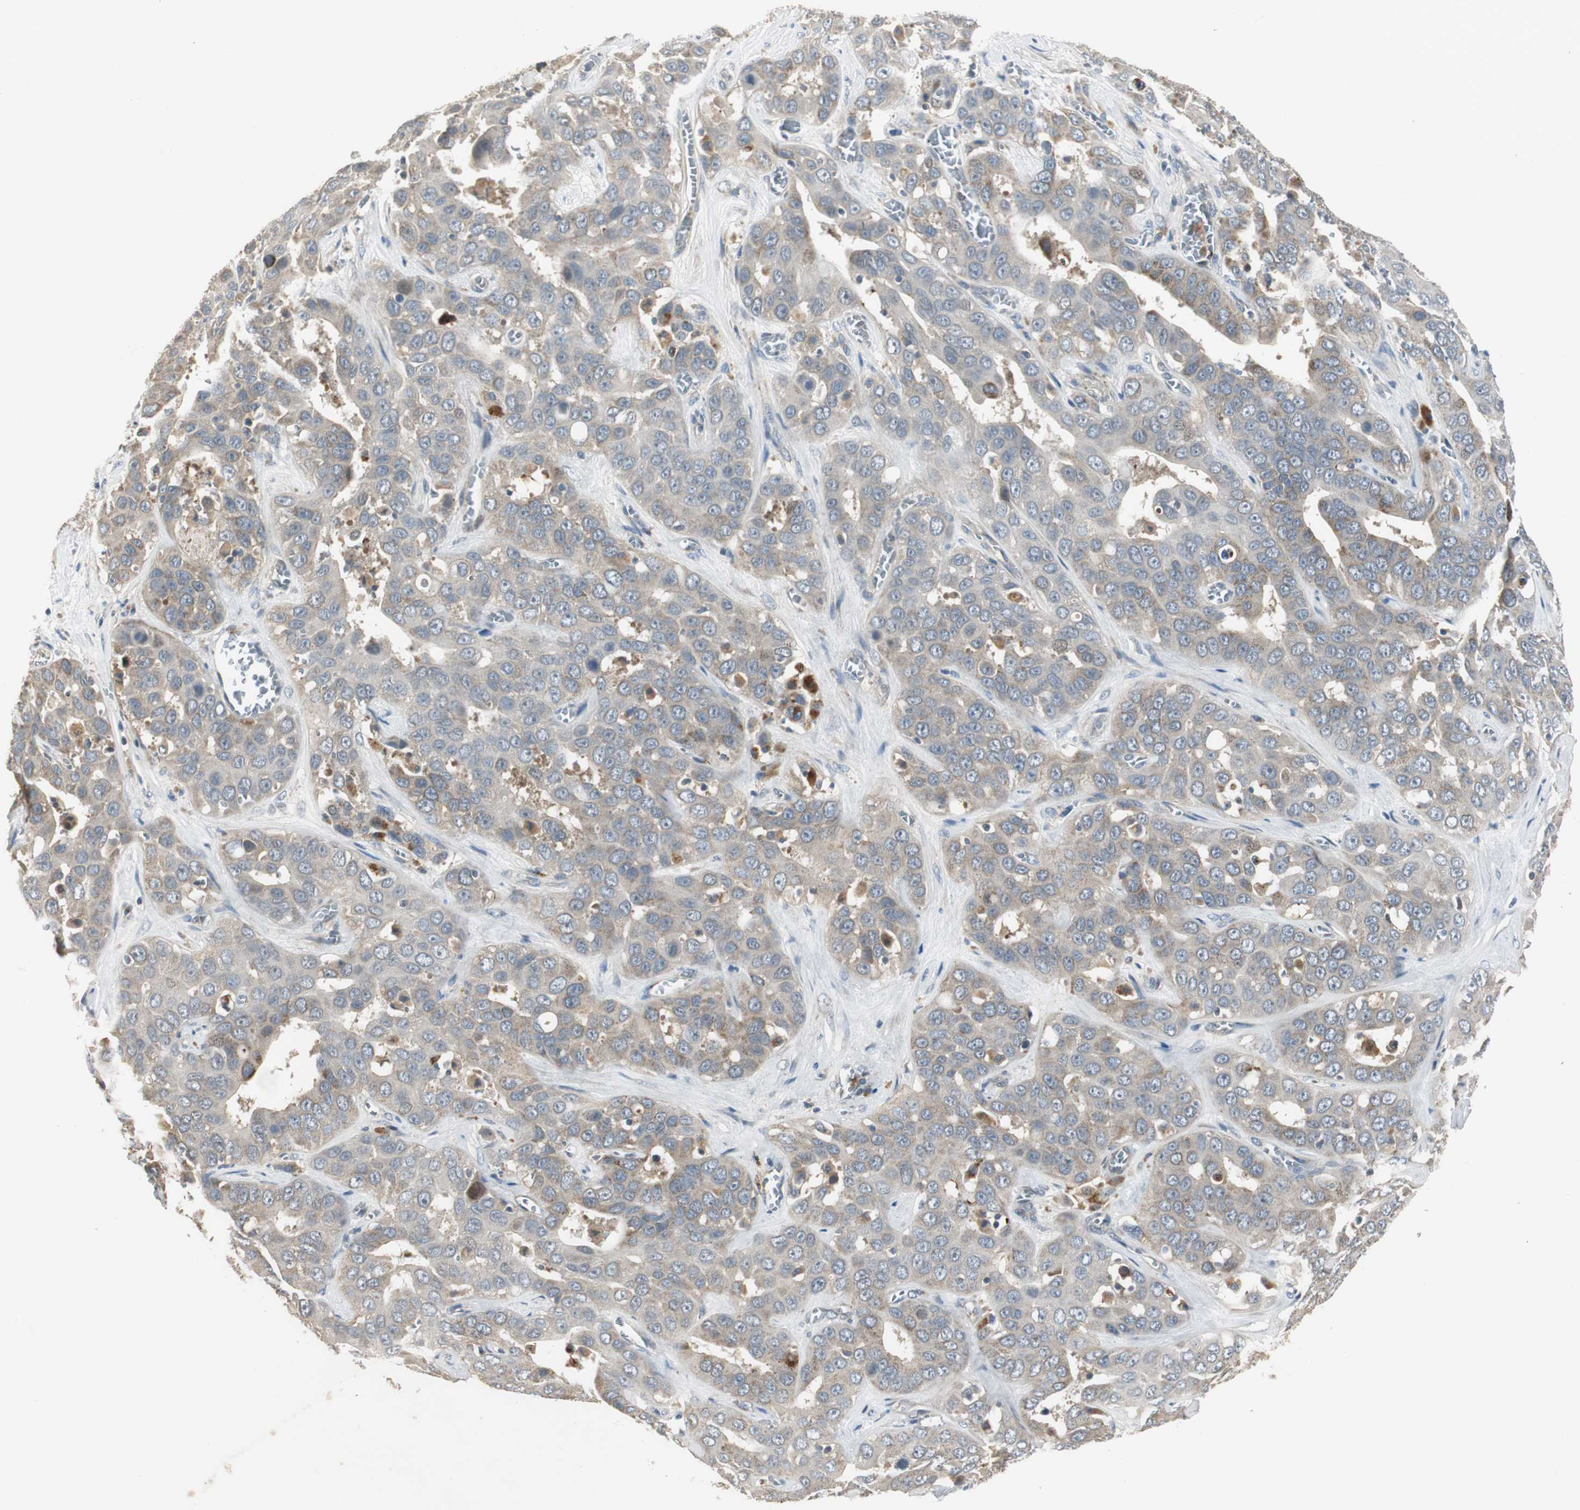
{"staining": {"intensity": "weak", "quantity": ">75%", "location": "cytoplasmic/membranous"}, "tissue": "liver cancer", "cell_type": "Tumor cells", "image_type": "cancer", "snomed": [{"axis": "morphology", "description": "Cholangiocarcinoma"}, {"axis": "topography", "description": "Liver"}], "caption": "Liver cancer (cholangiocarcinoma) stained with a brown dye demonstrates weak cytoplasmic/membranous positive expression in about >75% of tumor cells.", "gene": "MYT1", "patient": {"sex": "female", "age": 52}}